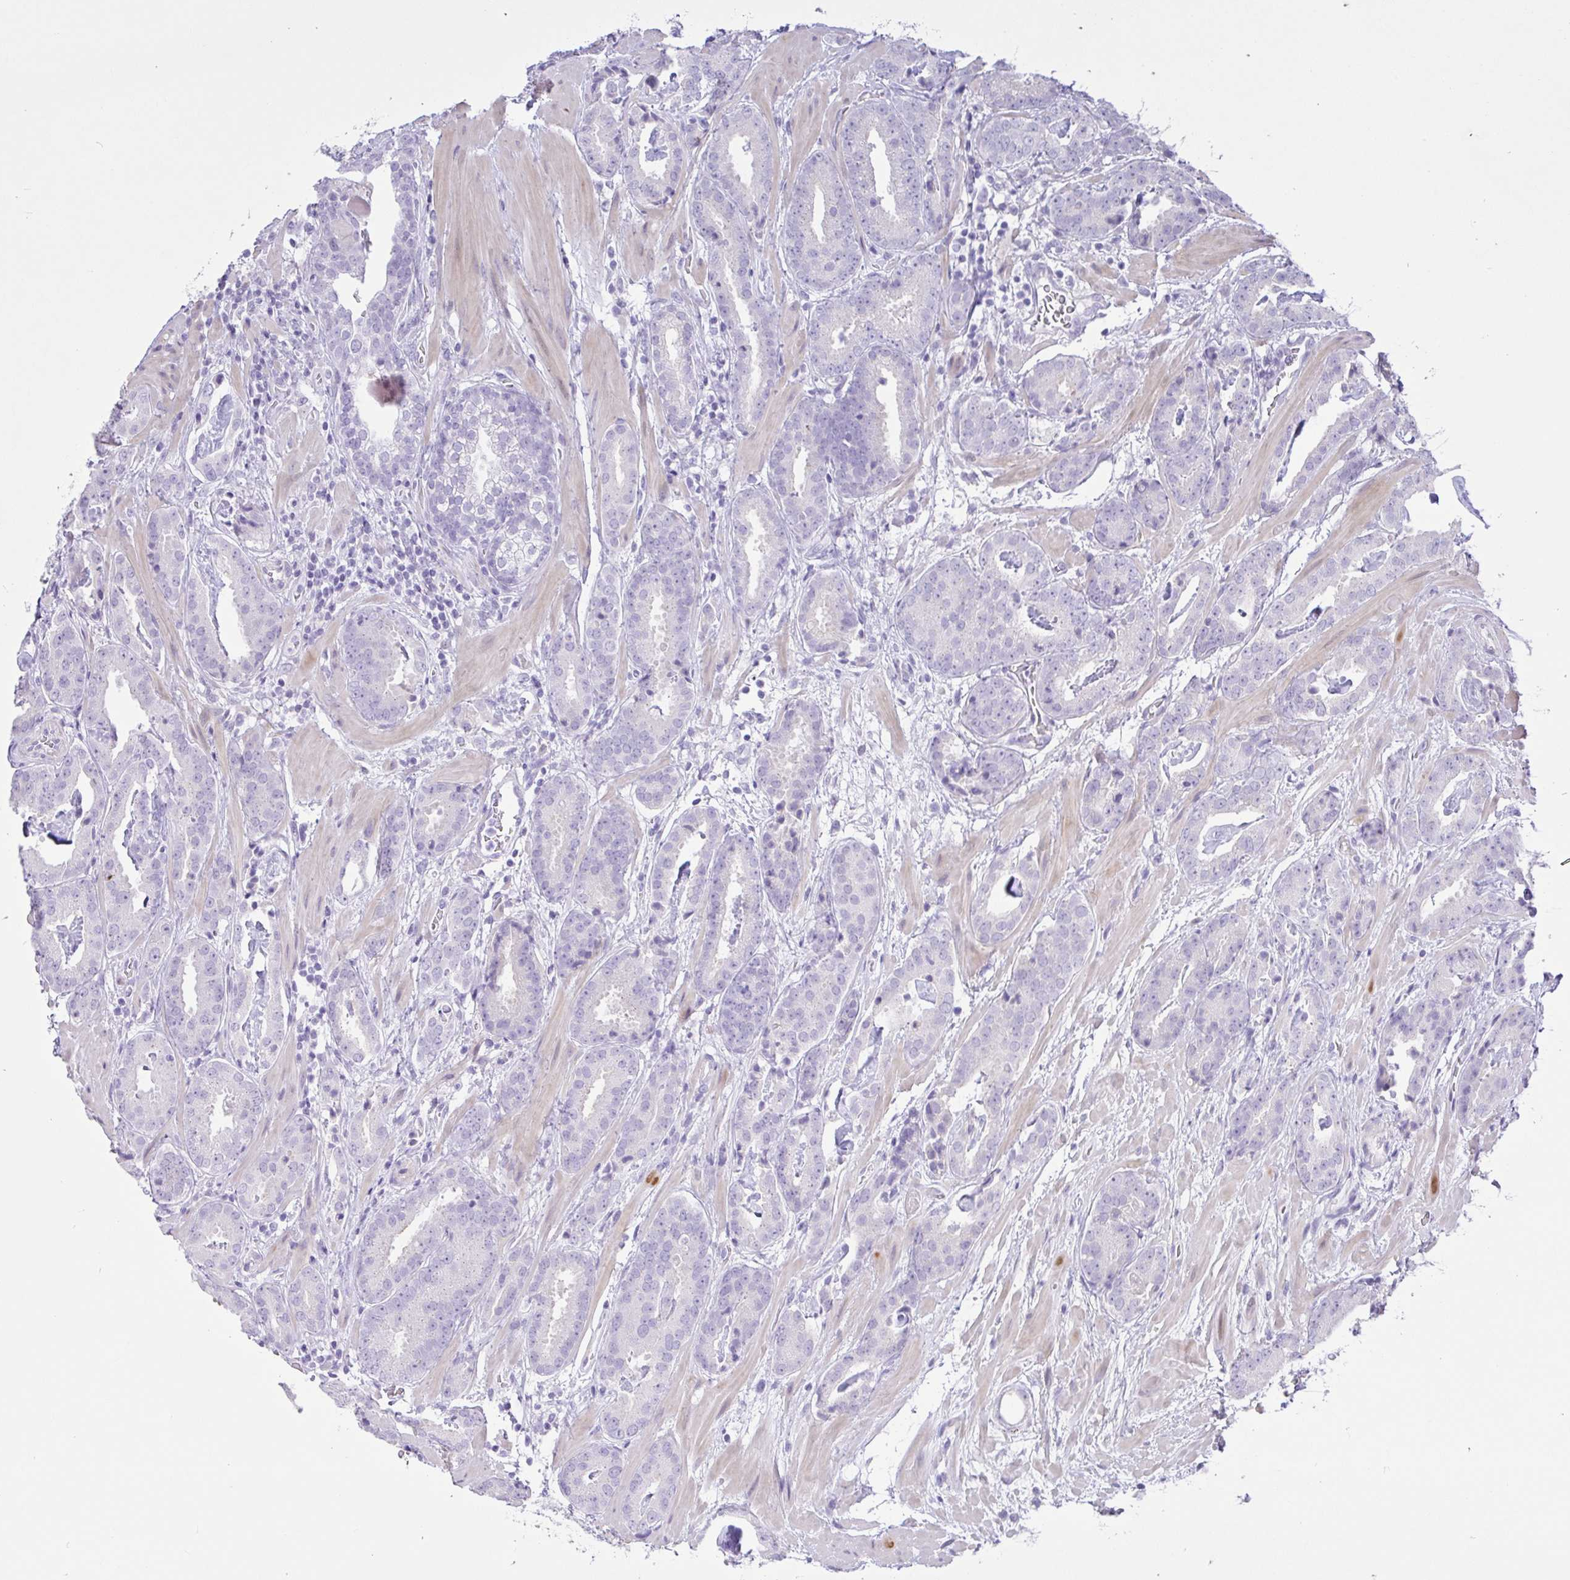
{"staining": {"intensity": "negative", "quantity": "none", "location": "none"}, "tissue": "prostate cancer", "cell_type": "Tumor cells", "image_type": "cancer", "snomed": [{"axis": "morphology", "description": "Adenocarcinoma, Low grade"}, {"axis": "topography", "description": "Prostate"}], "caption": "The image displays no staining of tumor cells in prostate cancer (adenocarcinoma (low-grade)).", "gene": "REEP1", "patient": {"sex": "male", "age": 62}}